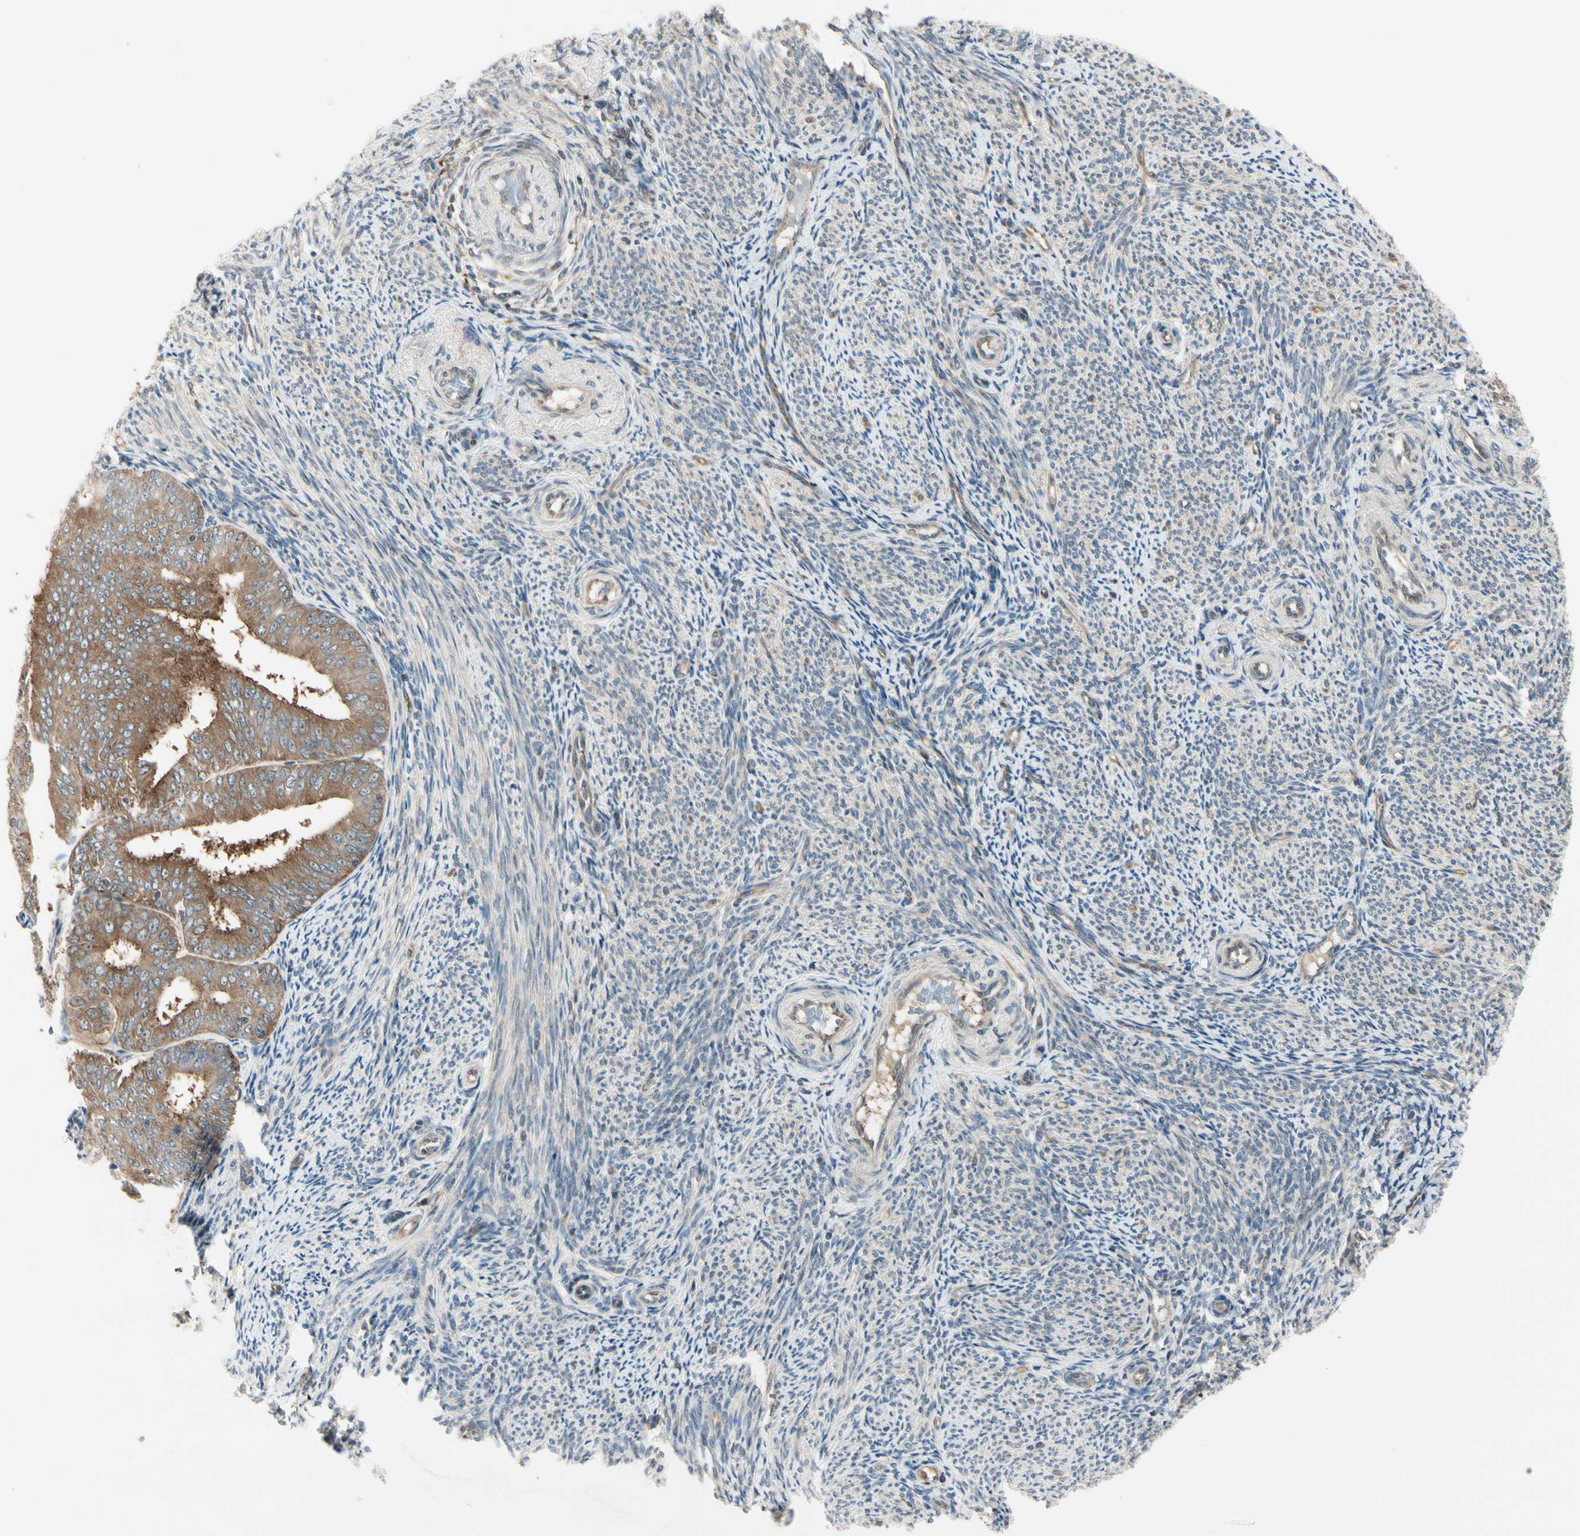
{"staining": {"intensity": "moderate", "quantity": ">75%", "location": "cytoplasmic/membranous"}, "tissue": "endometrial cancer", "cell_type": "Tumor cells", "image_type": "cancer", "snomed": [{"axis": "morphology", "description": "Adenocarcinoma, NOS"}, {"axis": "topography", "description": "Endometrium"}], "caption": "The micrograph demonstrates immunohistochemical staining of endometrial cancer (adenocarcinoma). There is moderate cytoplasmic/membranous expression is seen in about >75% of tumor cells.", "gene": "OXSR1", "patient": {"sex": "female", "age": 63}}